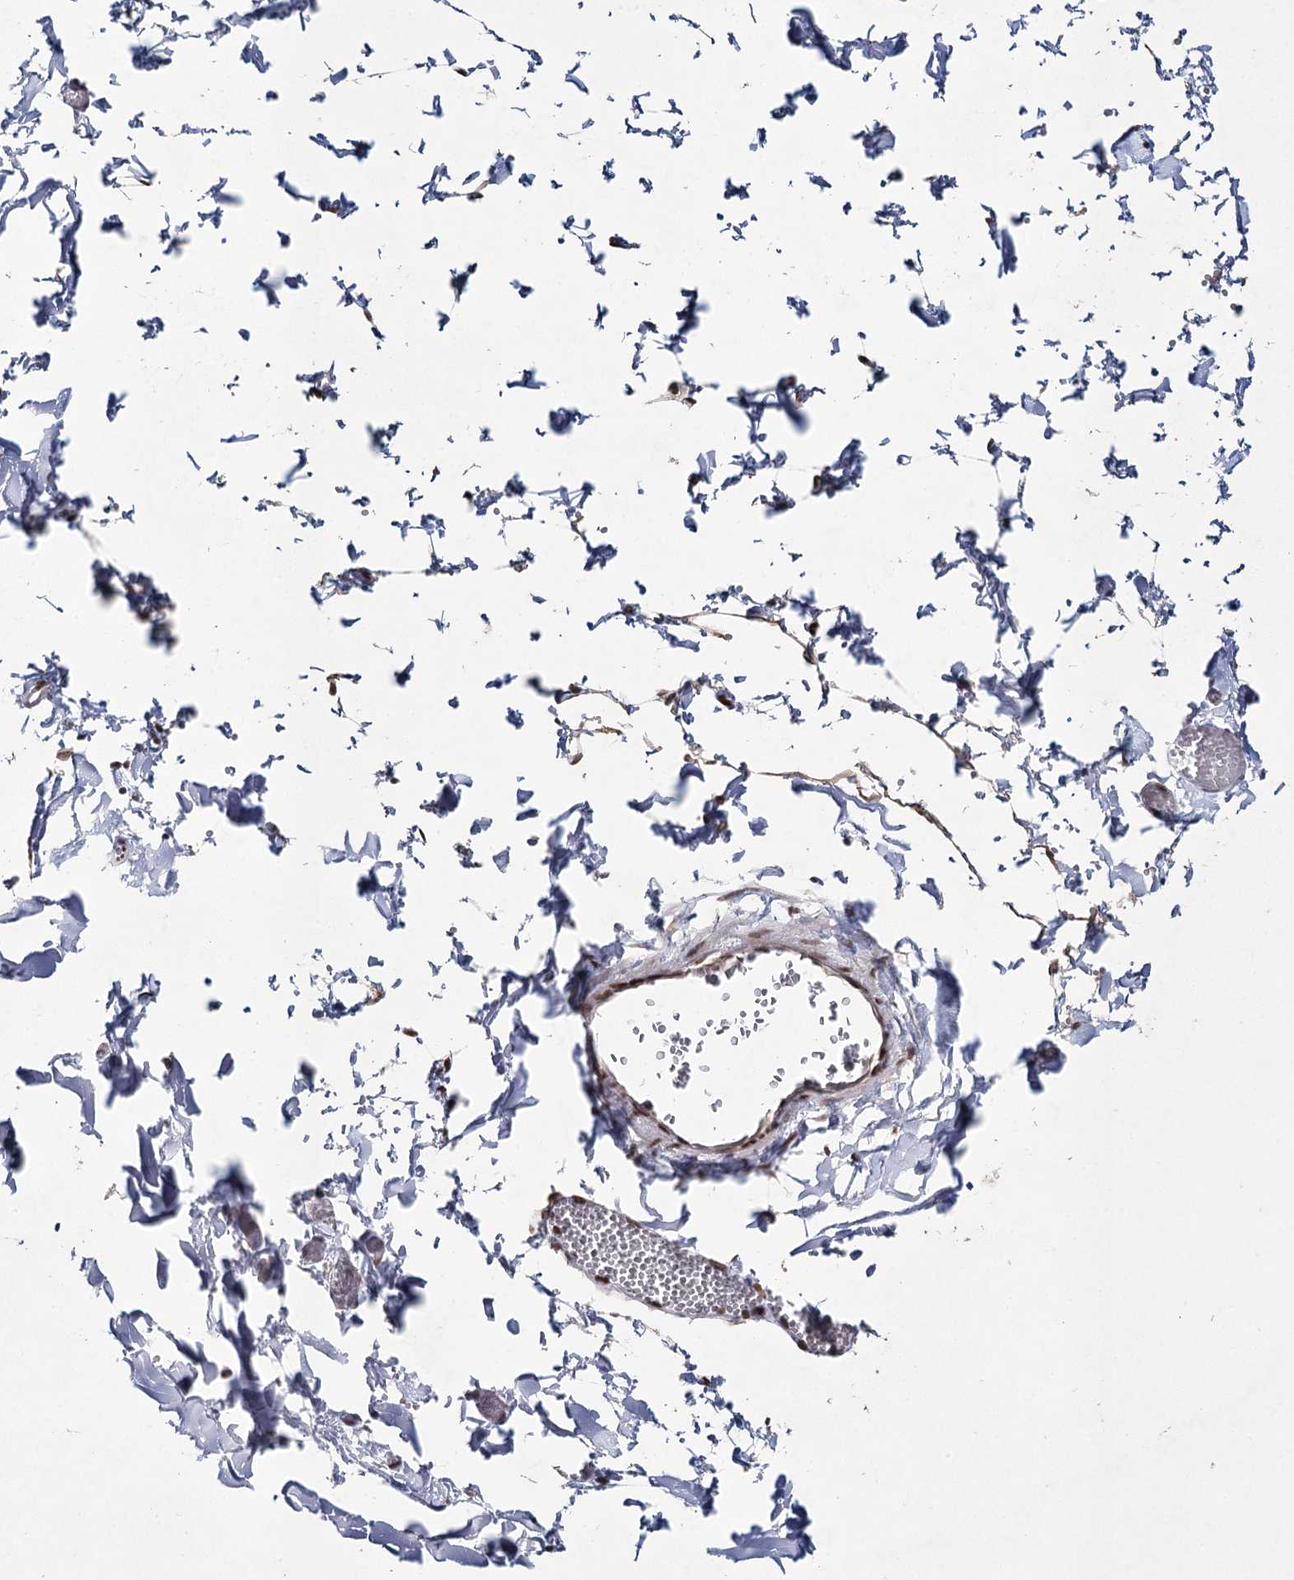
{"staining": {"intensity": "strong", "quantity": ">75%", "location": "nuclear"}, "tissue": "adipose tissue", "cell_type": "Adipocytes", "image_type": "normal", "snomed": [{"axis": "morphology", "description": "Normal tissue, NOS"}, {"axis": "topography", "description": "Gallbladder"}, {"axis": "topography", "description": "Peripheral nerve tissue"}], "caption": "High-magnification brightfield microscopy of normal adipose tissue stained with DAB (brown) and counterstained with hematoxylin (blue). adipocytes exhibit strong nuclear staining is present in approximately>75% of cells. Nuclei are stained in blue.", "gene": "SCAF8", "patient": {"sex": "male", "age": 38}}